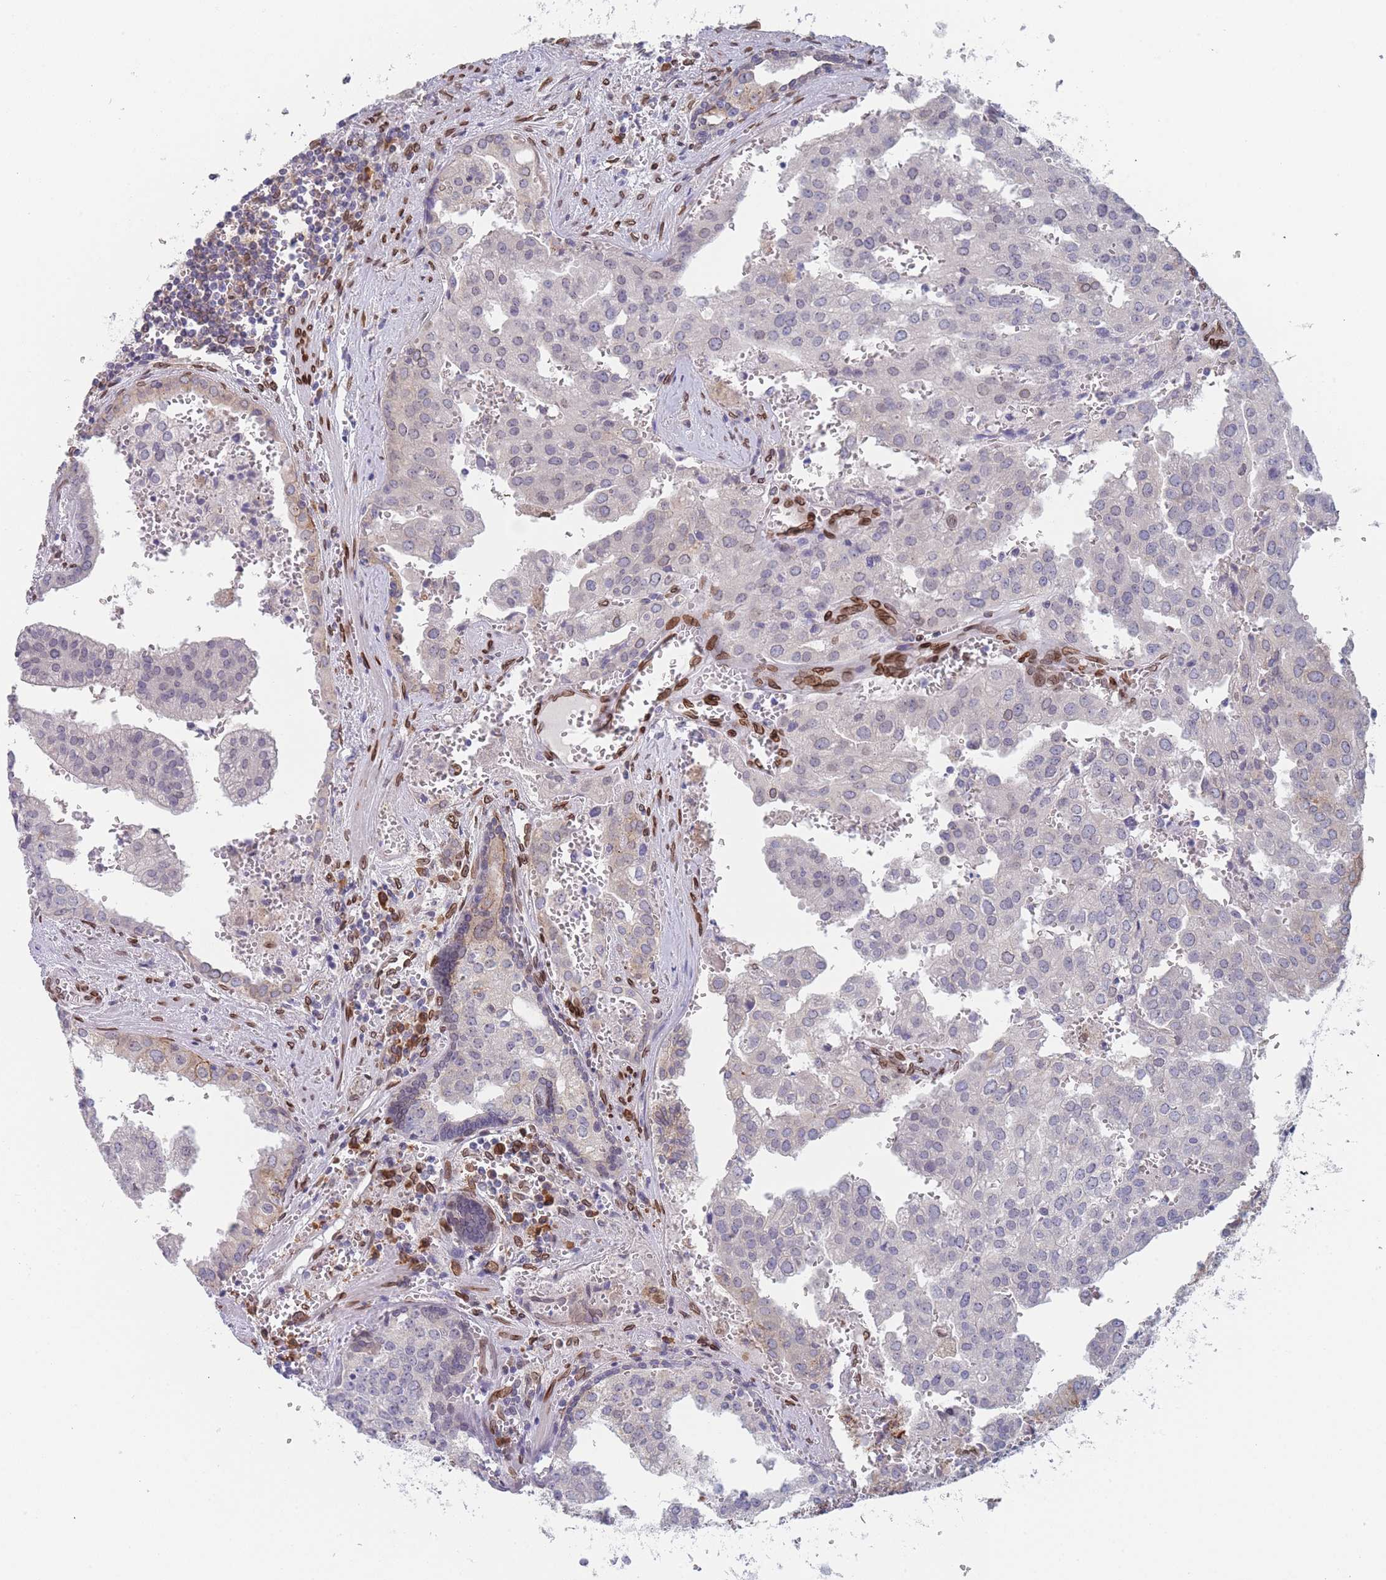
{"staining": {"intensity": "negative", "quantity": "none", "location": "none"}, "tissue": "prostate cancer", "cell_type": "Tumor cells", "image_type": "cancer", "snomed": [{"axis": "morphology", "description": "Adenocarcinoma, High grade"}, {"axis": "topography", "description": "Prostate"}], "caption": "A photomicrograph of prostate cancer (high-grade adenocarcinoma) stained for a protein displays no brown staining in tumor cells. The staining was performed using DAB (3,3'-diaminobenzidine) to visualize the protein expression in brown, while the nuclei were stained in blue with hematoxylin (Magnification: 20x).", "gene": "ZBTB1", "patient": {"sex": "male", "age": 68}}